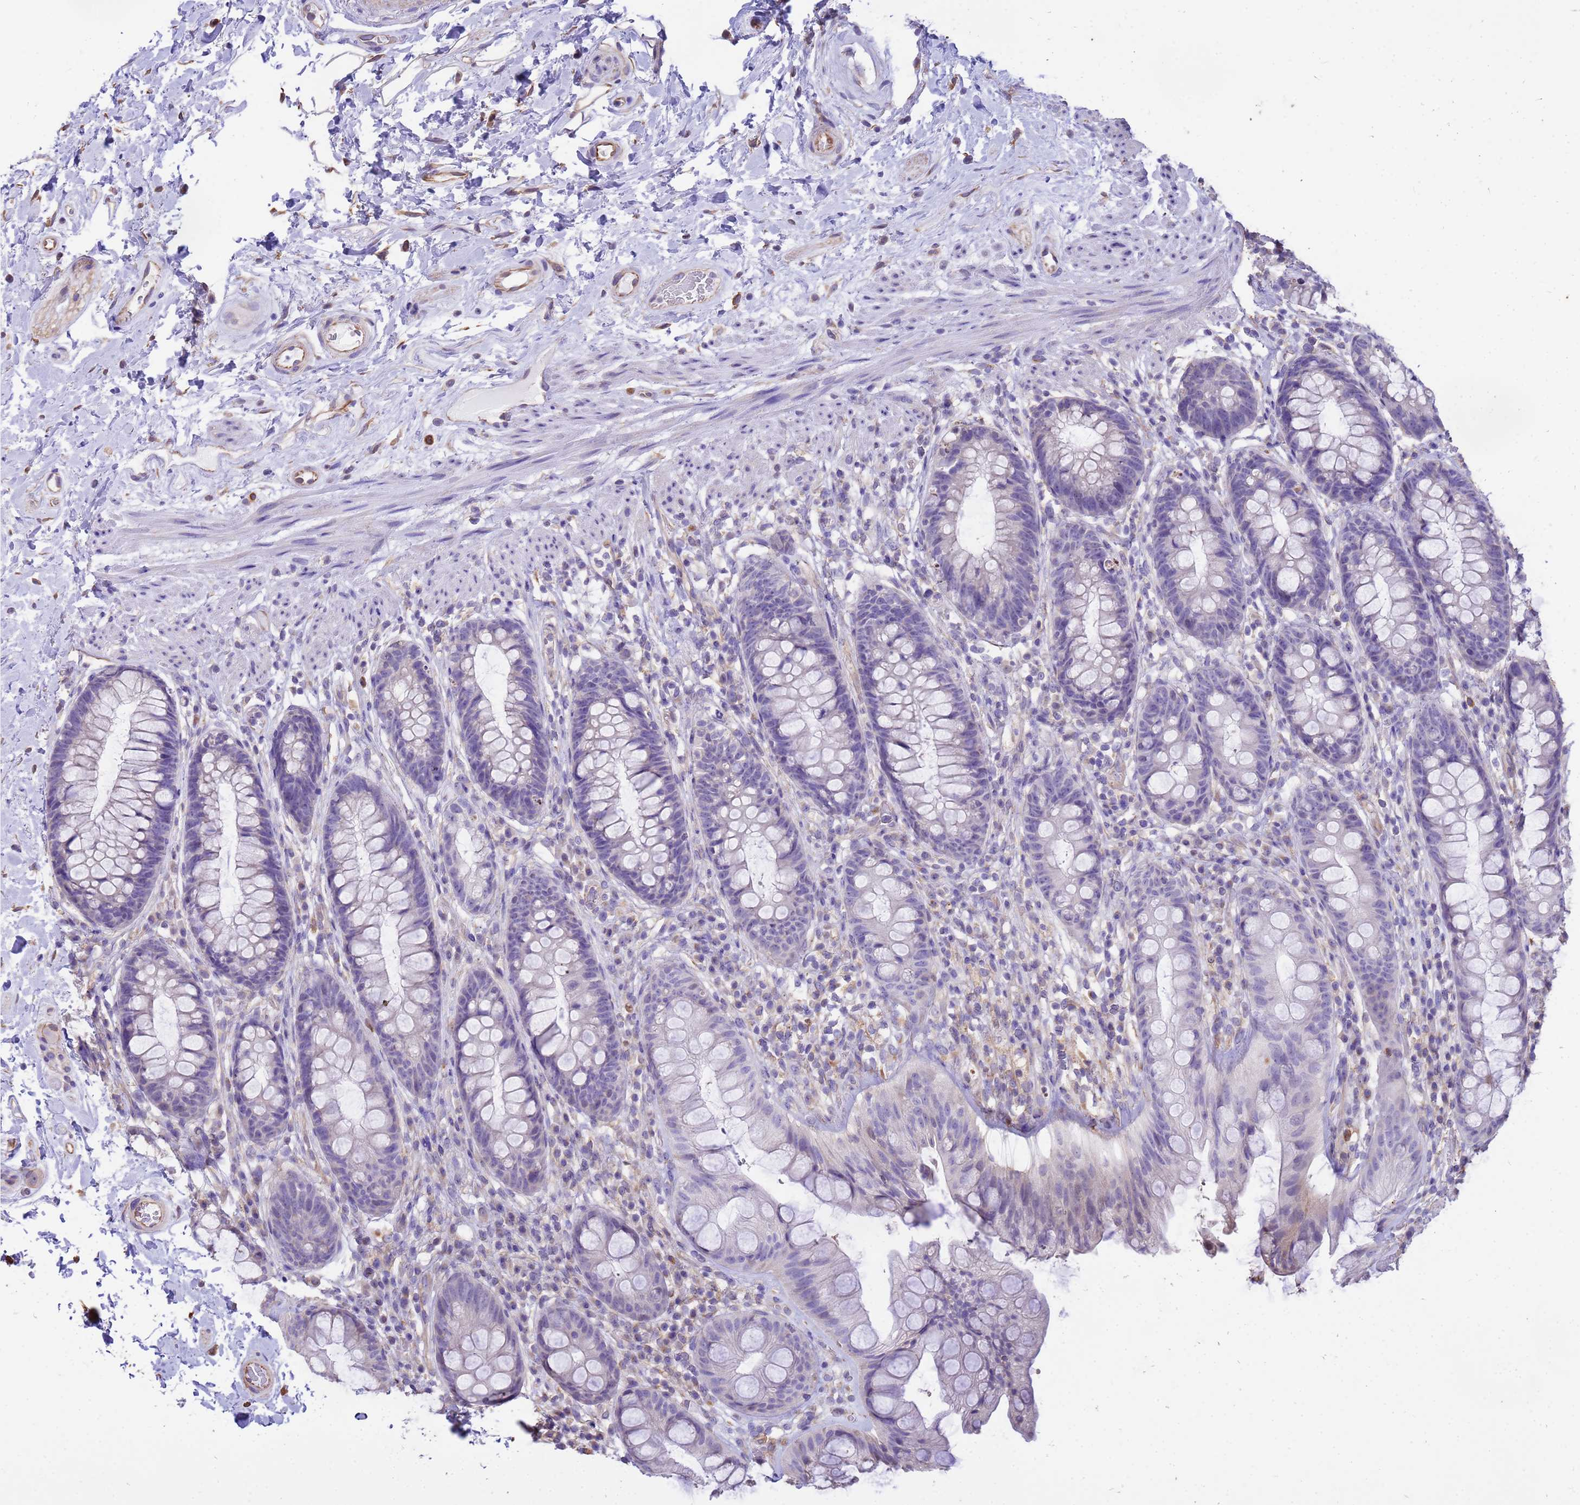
{"staining": {"intensity": "negative", "quantity": "none", "location": "none"}, "tissue": "rectum", "cell_type": "Glandular cells", "image_type": "normal", "snomed": [{"axis": "morphology", "description": "Normal tissue, NOS"}, {"axis": "topography", "description": "Rectum"}], "caption": "An immunohistochemistry (IHC) micrograph of benign rectum is shown. There is no staining in glandular cells of rectum.", "gene": "TCEAL3", "patient": {"sex": "male", "age": 74}}